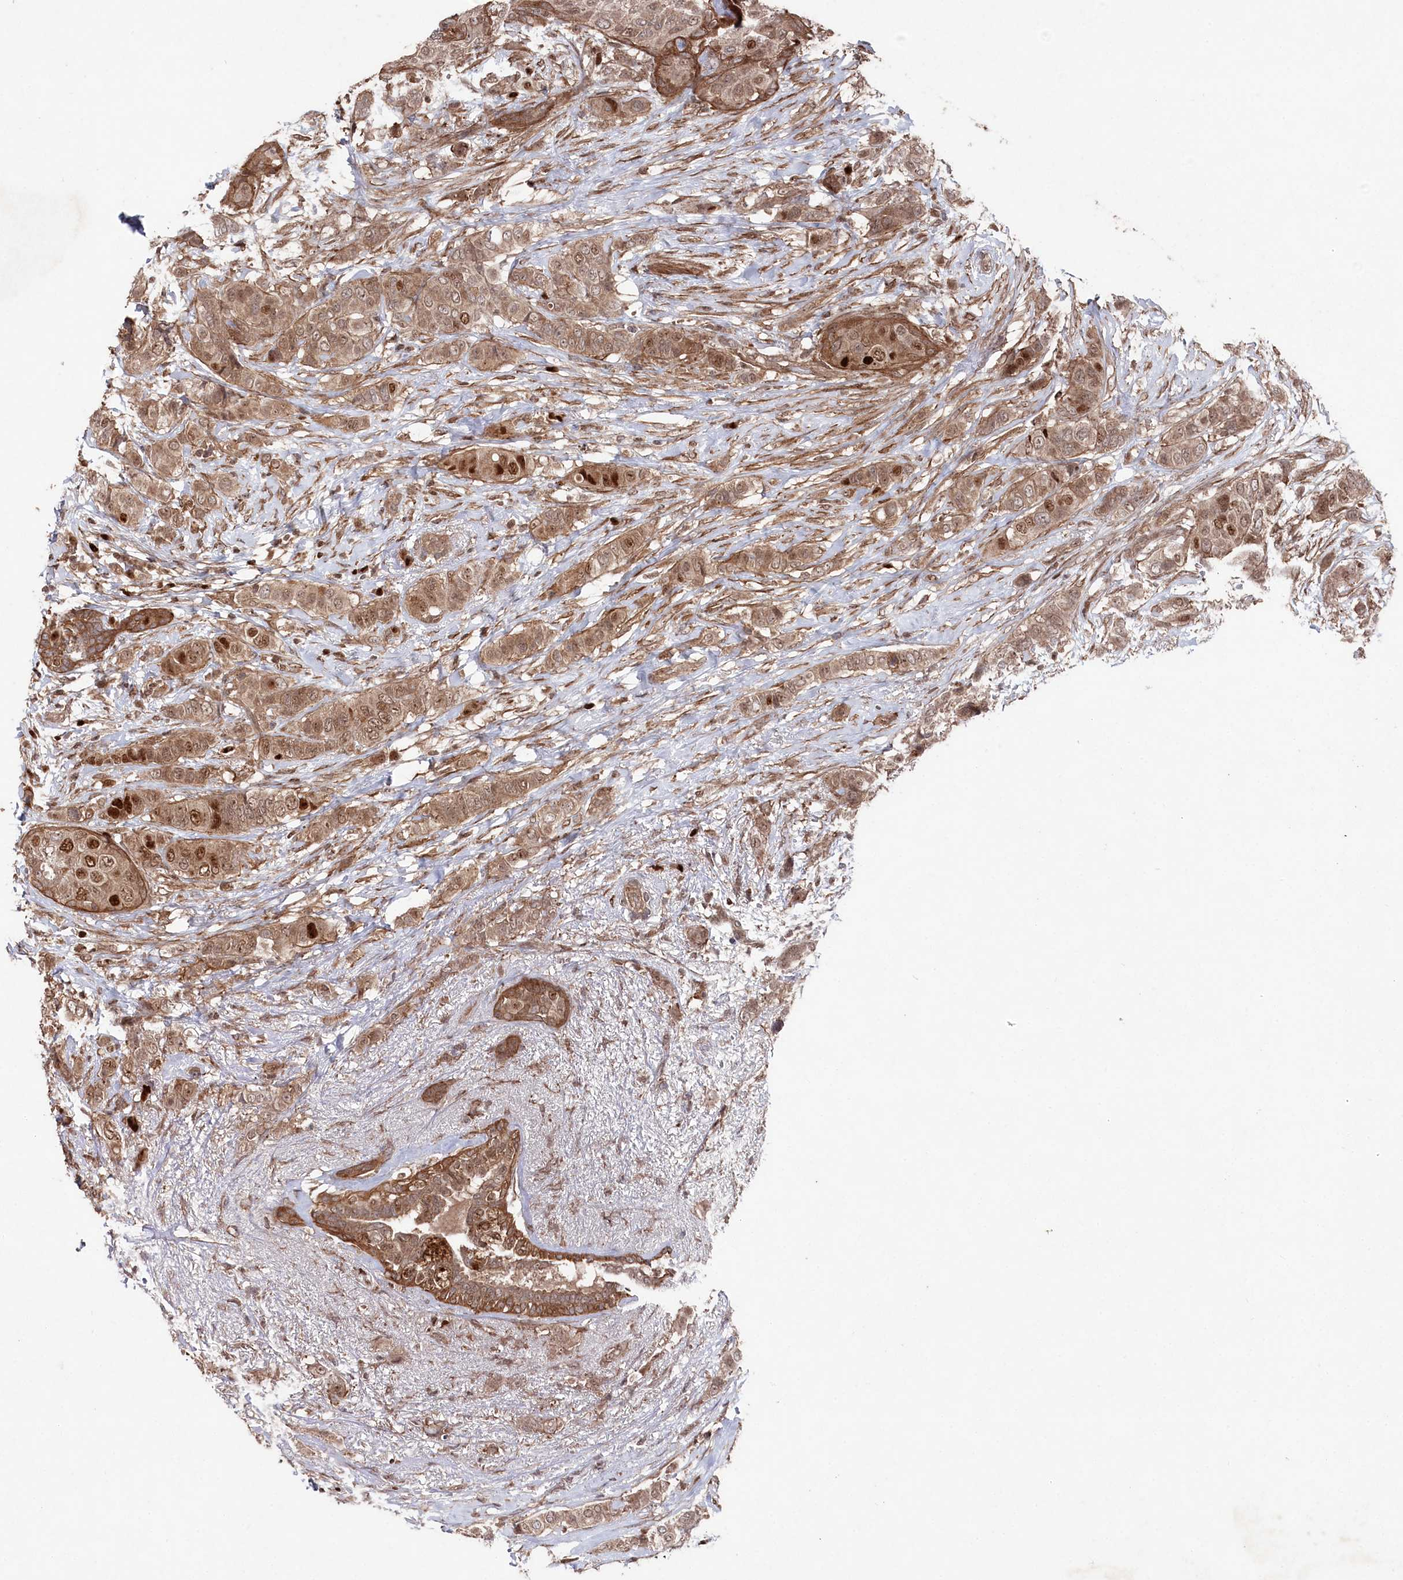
{"staining": {"intensity": "moderate", "quantity": ">75%", "location": "cytoplasmic/membranous,nuclear"}, "tissue": "breast cancer", "cell_type": "Tumor cells", "image_type": "cancer", "snomed": [{"axis": "morphology", "description": "Lobular carcinoma"}, {"axis": "topography", "description": "Breast"}], "caption": "An immunohistochemistry photomicrograph of tumor tissue is shown. Protein staining in brown shows moderate cytoplasmic/membranous and nuclear positivity in breast cancer (lobular carcinoma) within tumor cells. The staining is performed using DAB (3,3'-diaminobenzidine) brown chromogen to label protein expression. The nuclei are counter-stained blue using hematoxylin.", "gene": "BORCS7", "patient": {"sex": "female", "age": 51}}